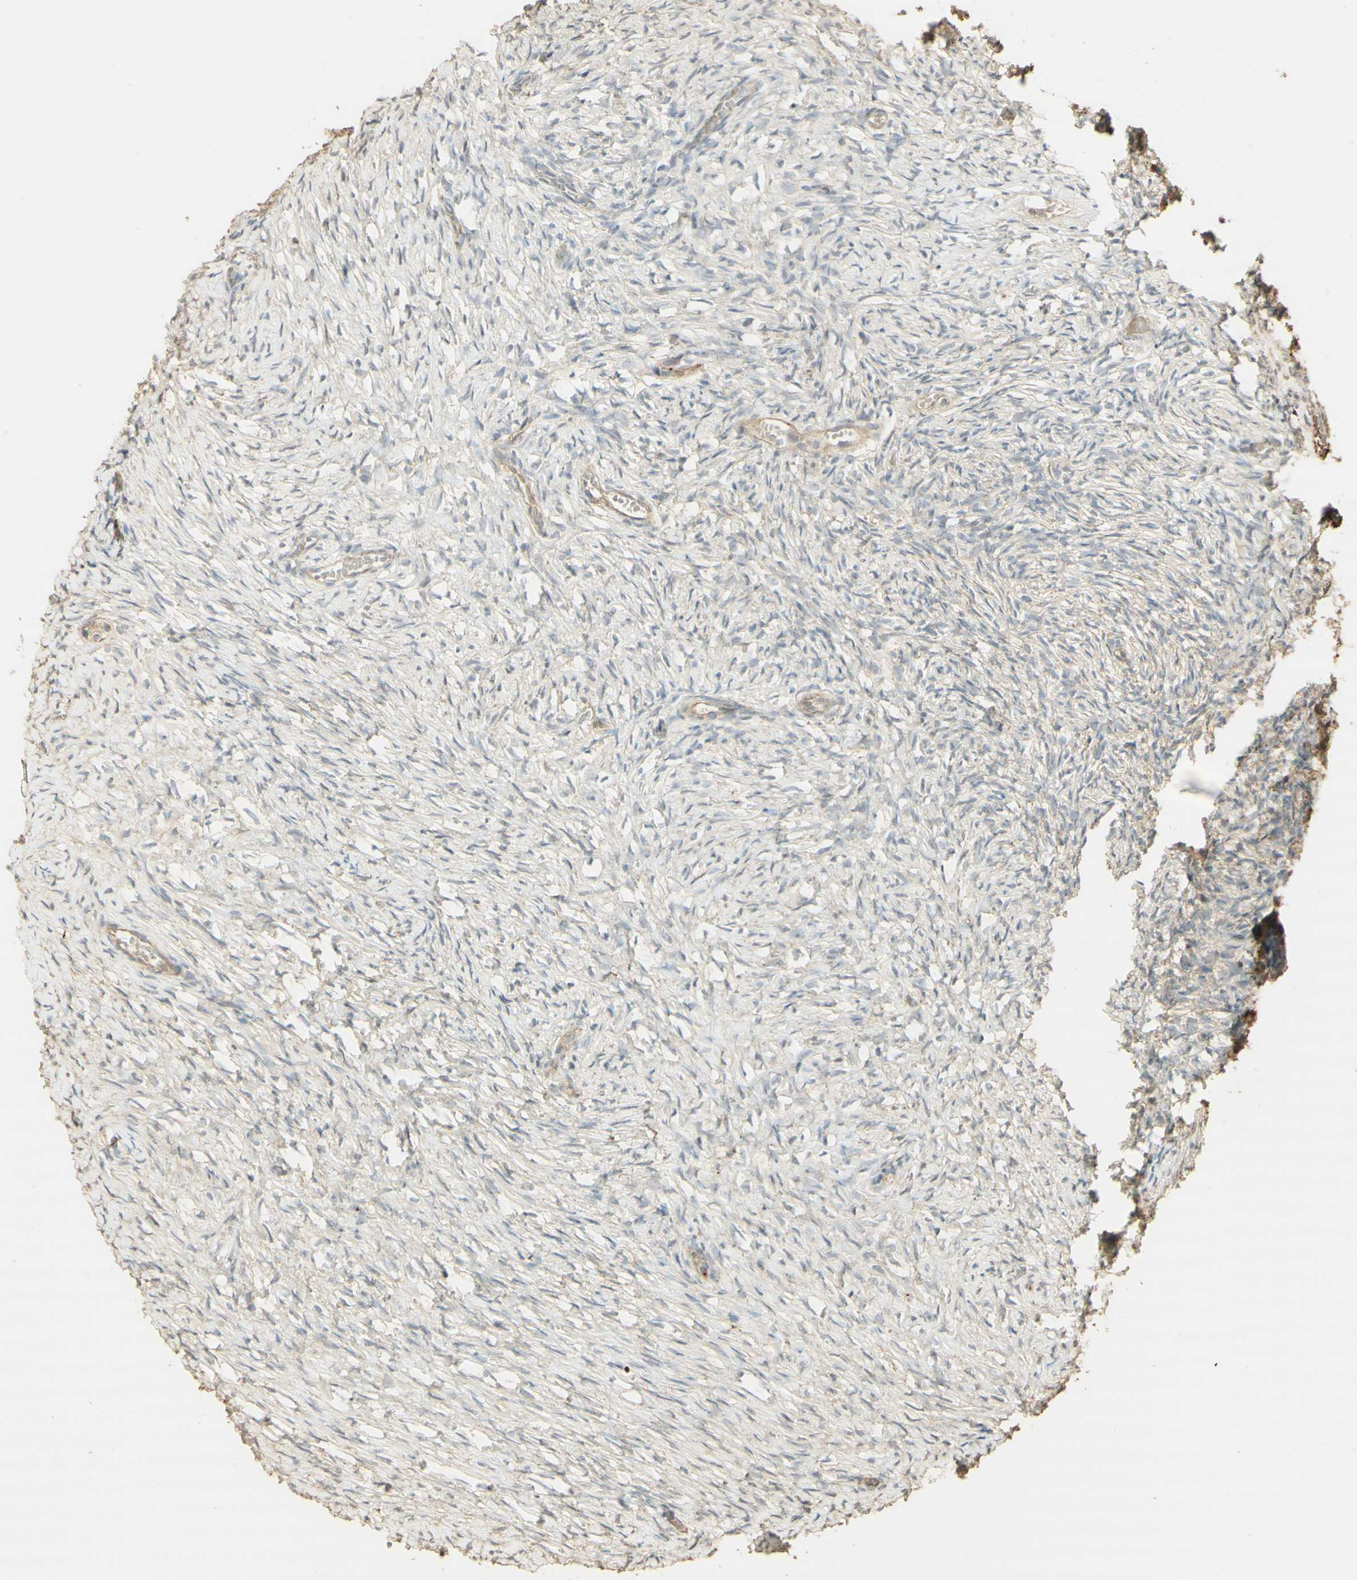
{"staining": {"intensity": "weak", "quantity": "<25%", "location": "cytoplasmic/membranous"}, "tissue": "ovary", "cell_type": "Ovarian stroma cells", "image_type": "normal", "snomed": [{"axis": "morphology", "description": "Normal tissue, NOS"}, {"axis": "topography", "description": "Ovary"}], "caption": "Immunohistochemistry image of normal ovary: human ovary stained with DAB displays no significant protein staining in ovarian stroma cells. The staining was performed using DAB to visualize the protein expression in brown, while the nuclei were stained in blue with hematoxylin (Magnification: 20x).", "gene": "AGER", "patient": {"sex": "female", "age": 35}}